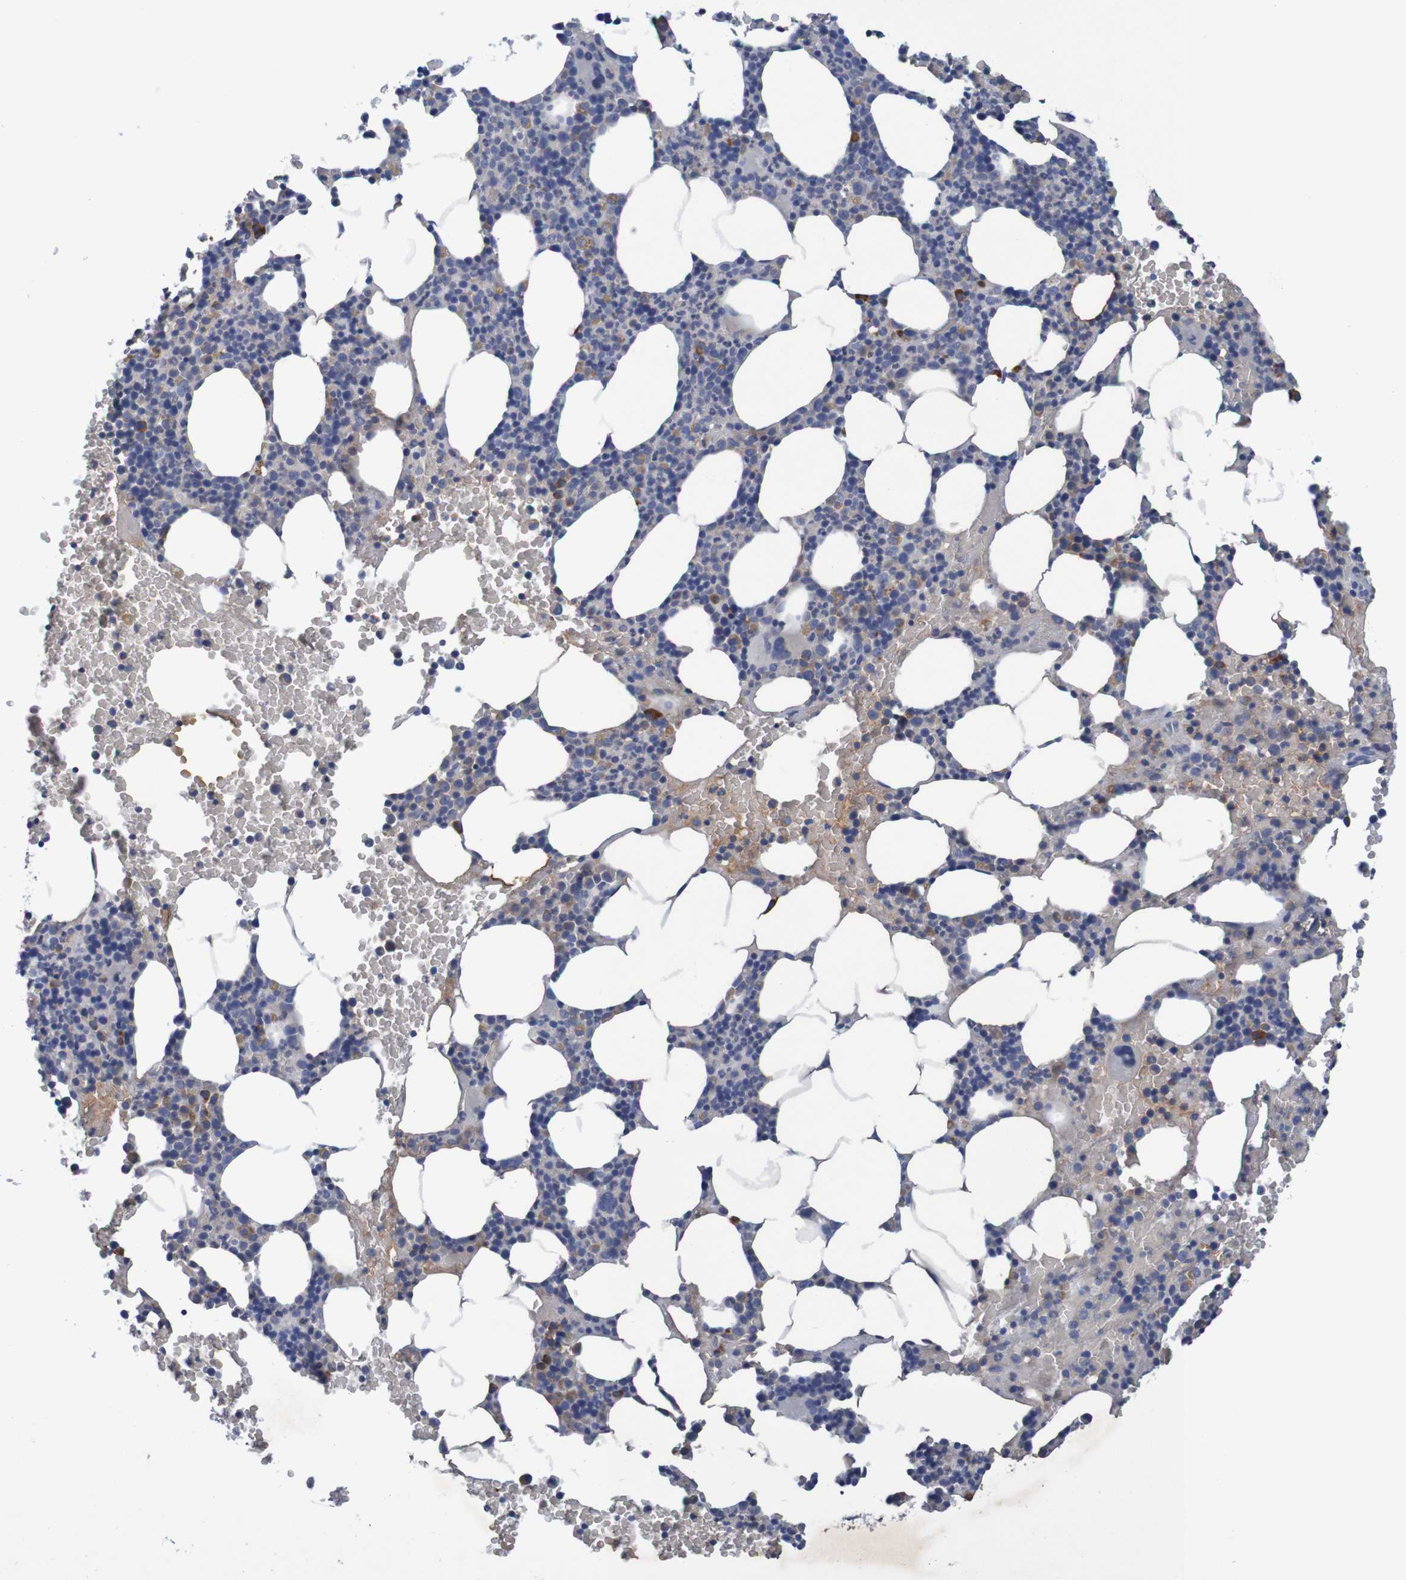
{"staining": {"intensity": "weak", "quantity": "<25%", "location": "cytoplasmic/membranous"}, "tissue": "bone marrow", "cell_type": "Hematopoietic cells", "image_type": "normal", "snomed": [{"axis": "morphology", "description": "Normal tissue, NOS"}, {"axis": "morphology", "description": "Inflammation, NOS"}, {"axis": "topography", "description": "Bone marrow"}], "caption": "Protein analysis of normal bone marrow reveals no significant expression in hematopoietic cells.", "gene": "LTA", "patient": {"sex": "female", "age": 70}}